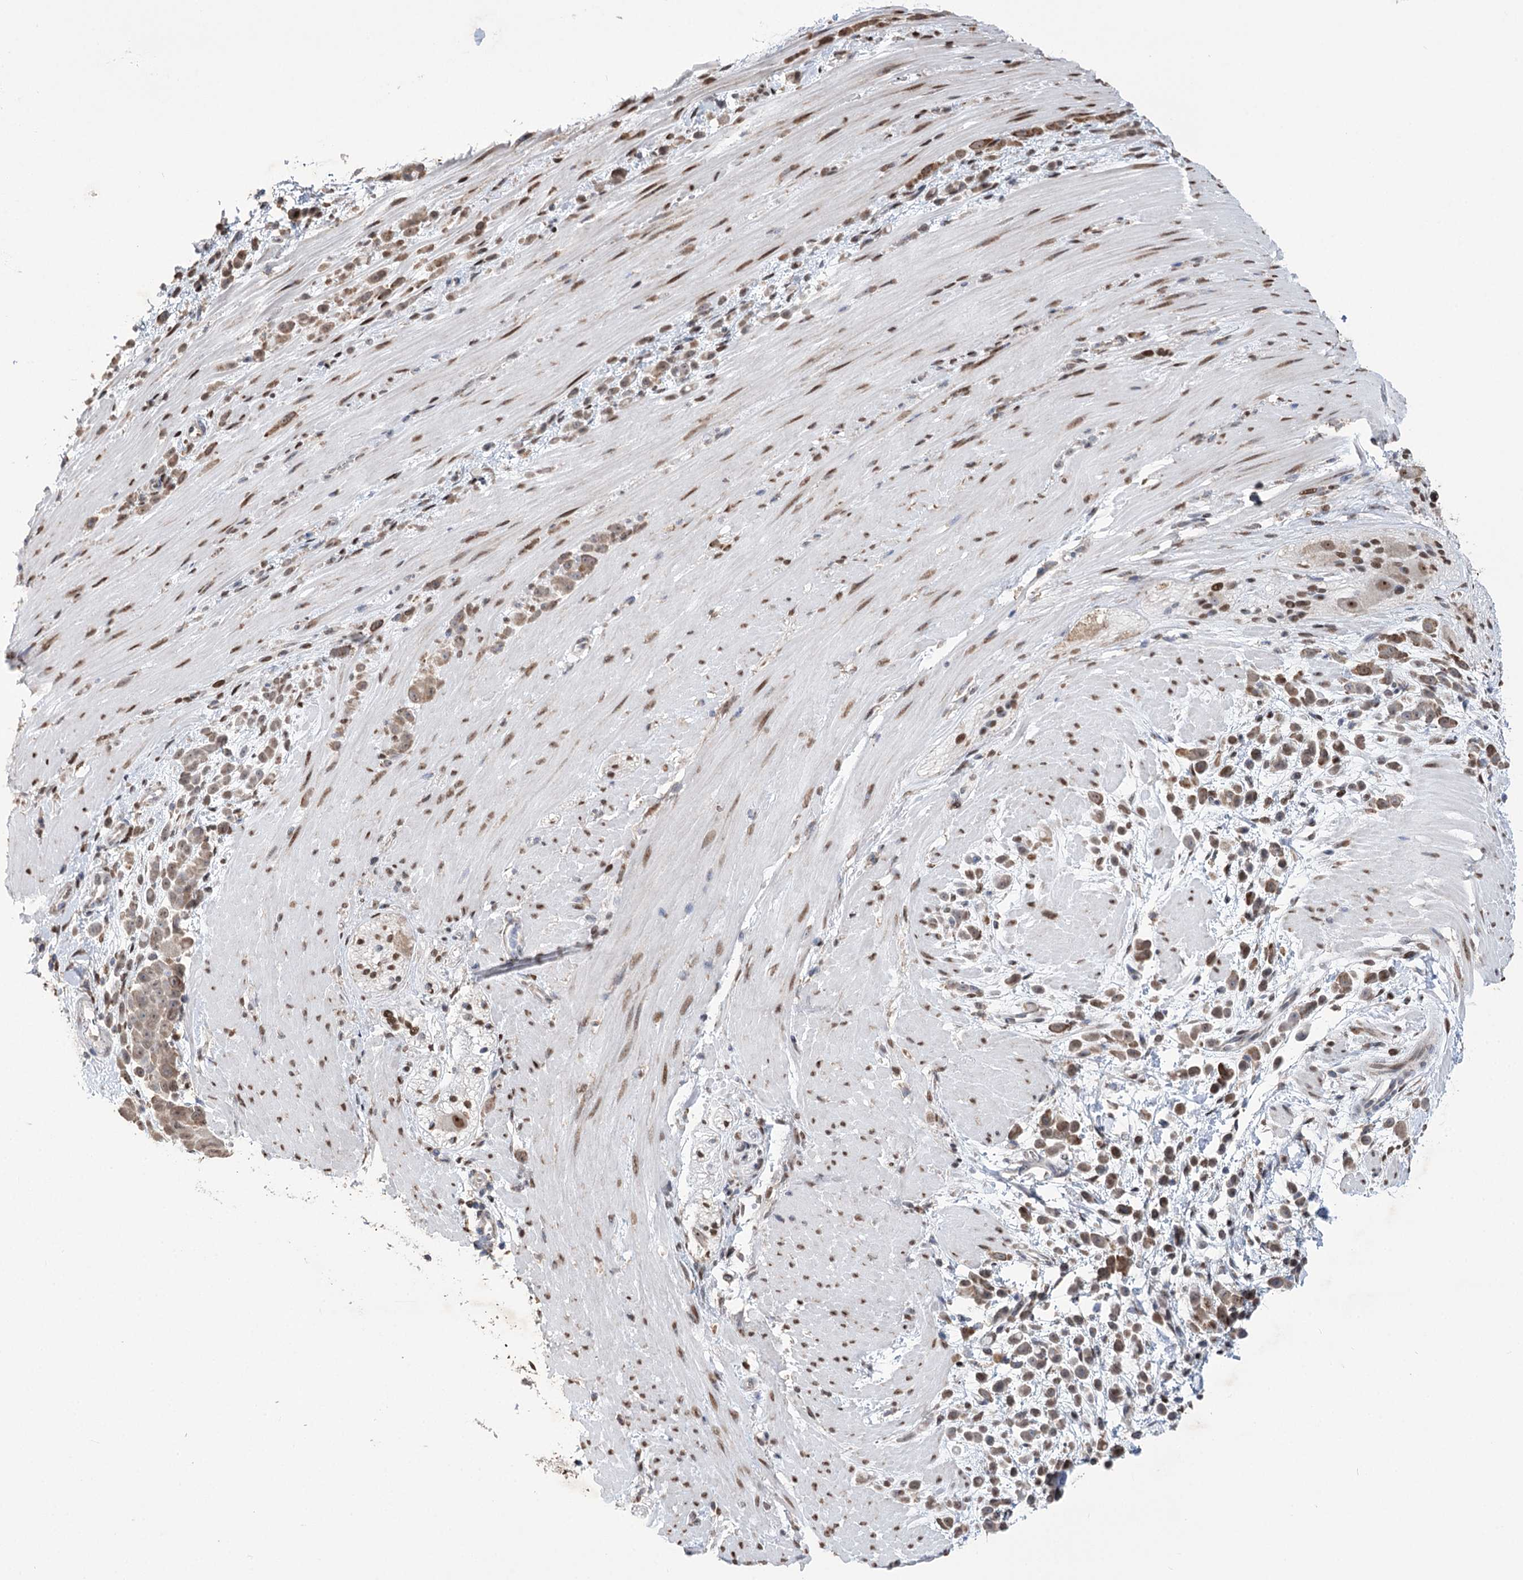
{"staining": {"intensity": "weak", "quantity": ">75%", "location": "cytoplasmic/membranous"}, "tissue": "pancreatic cancer", "cell_type": "Tumor cells", "image_type": "cancer", "snomed": [{"axis": "morphology", "description": "Normal tissue, NOS"}, {"axis": "morphology", "description": "Adenocarcinoma, NOS"}, {"axis": "topography", "description": "Pancreas"}], "caption": "IHC micrograph of pancreatic cancer (adenocarcinoma) stained for a protein (brown), which shows low levels of weak cytoplasmic/membranous expression in approximately >75% of tumor cells.", "gene": "NFU1", "patient": {"sex": "female", "age": 64}}